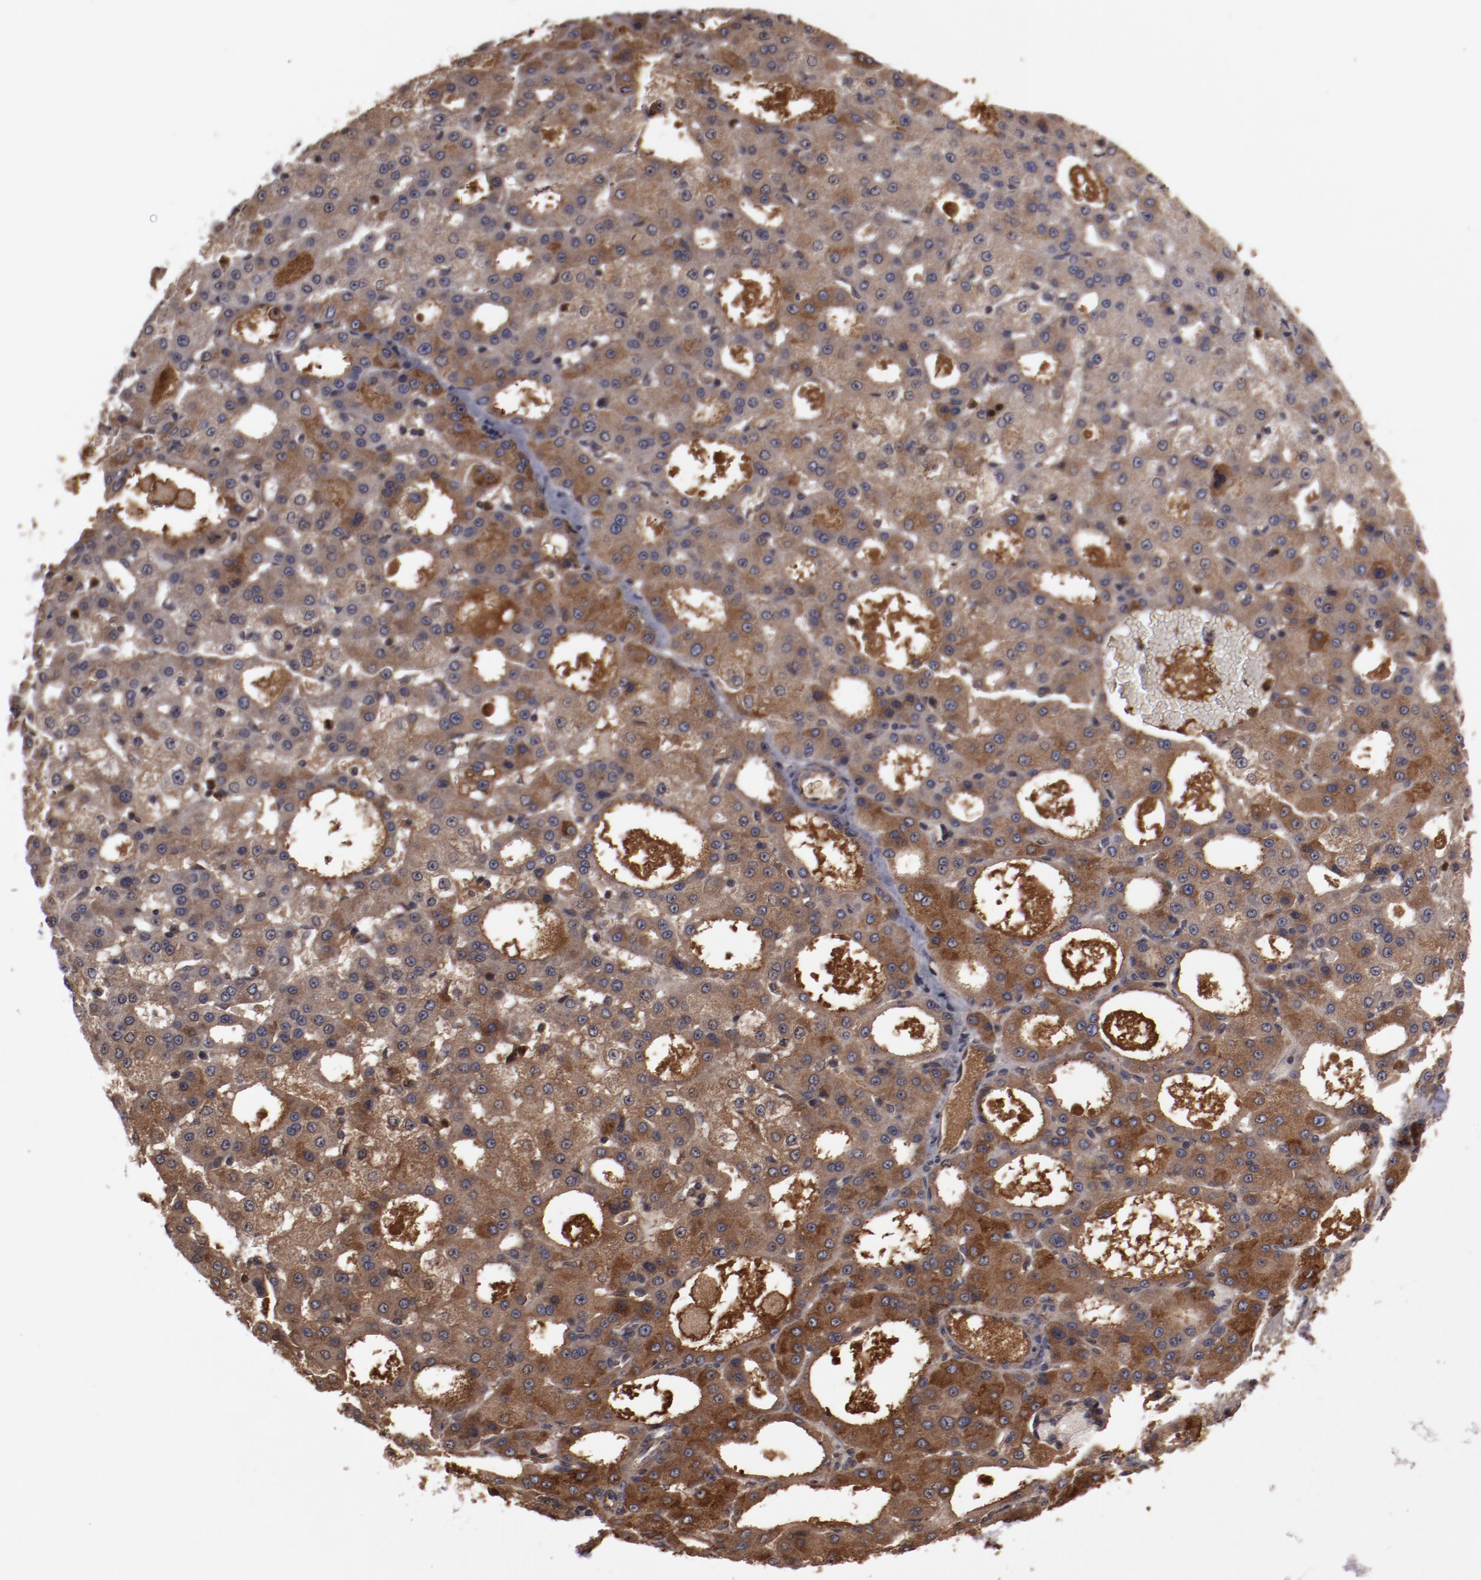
{"staining": {"intensity": "moderate", "quantity": ">75%", "location": "cytoplasmic/membranous"}, "tissue": "liver cancer", "cell_type": "Tumor cells", "image_type": "cancer", "snomed": [{"axis": "morphology", "description": "Carcinoma, Hepatocellular, NOS"}, {"axis": "topography", "description": "Liver"}], "caption": "This is a histology image of IHC staining of liver cancer (hepatocellular carcinoma), which shows moderate staining in the cytoplasmic/membranous of tumor cells.", "gene": "SERPINA7", "patient": {"sex": "male", "age": 47}}